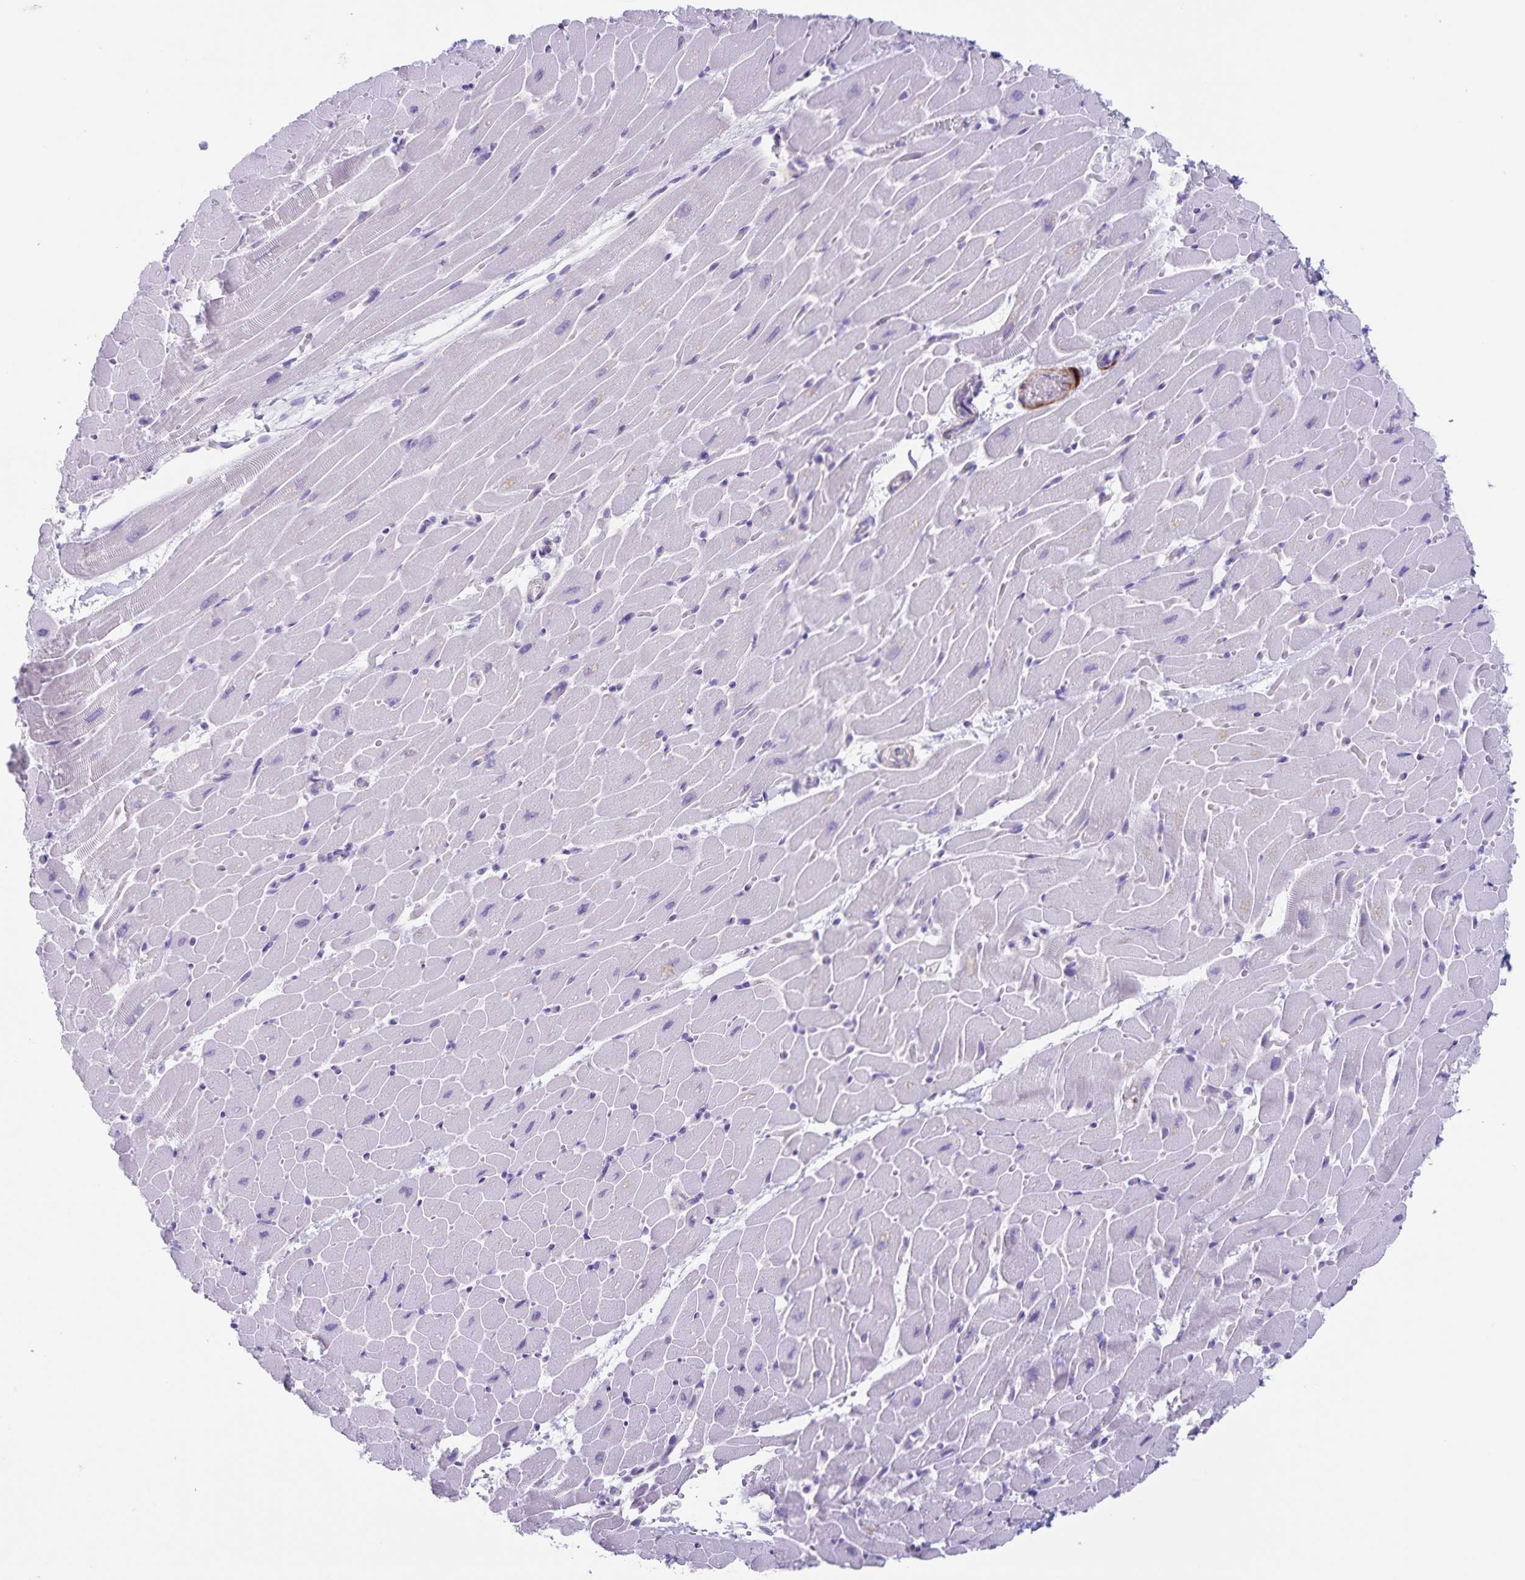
{"staining": {"intensity": "negative", "quantity": "none", "location": "none"}, "tissue": "heart muscle", "cell_type": "Cardiomyocytes", "image_type": "normal", "snomed": [{"axis": "morphology", "description": "Normal tissue, NOS"}, {"axis": "topography", "description": "Heart"}], "caption": "DAB immunohistochemical staining of unremarkable heart muscle displays no significant positivity in cardiomyocytes. Brightfield microscopy of IHC stained with DAB (3,3'-diaminobenzidine) (brown) and hematoxylin (blue), captured at high magnification.", "gene": "C11orf42", "patient": {"sex": "male", "age": 37}}